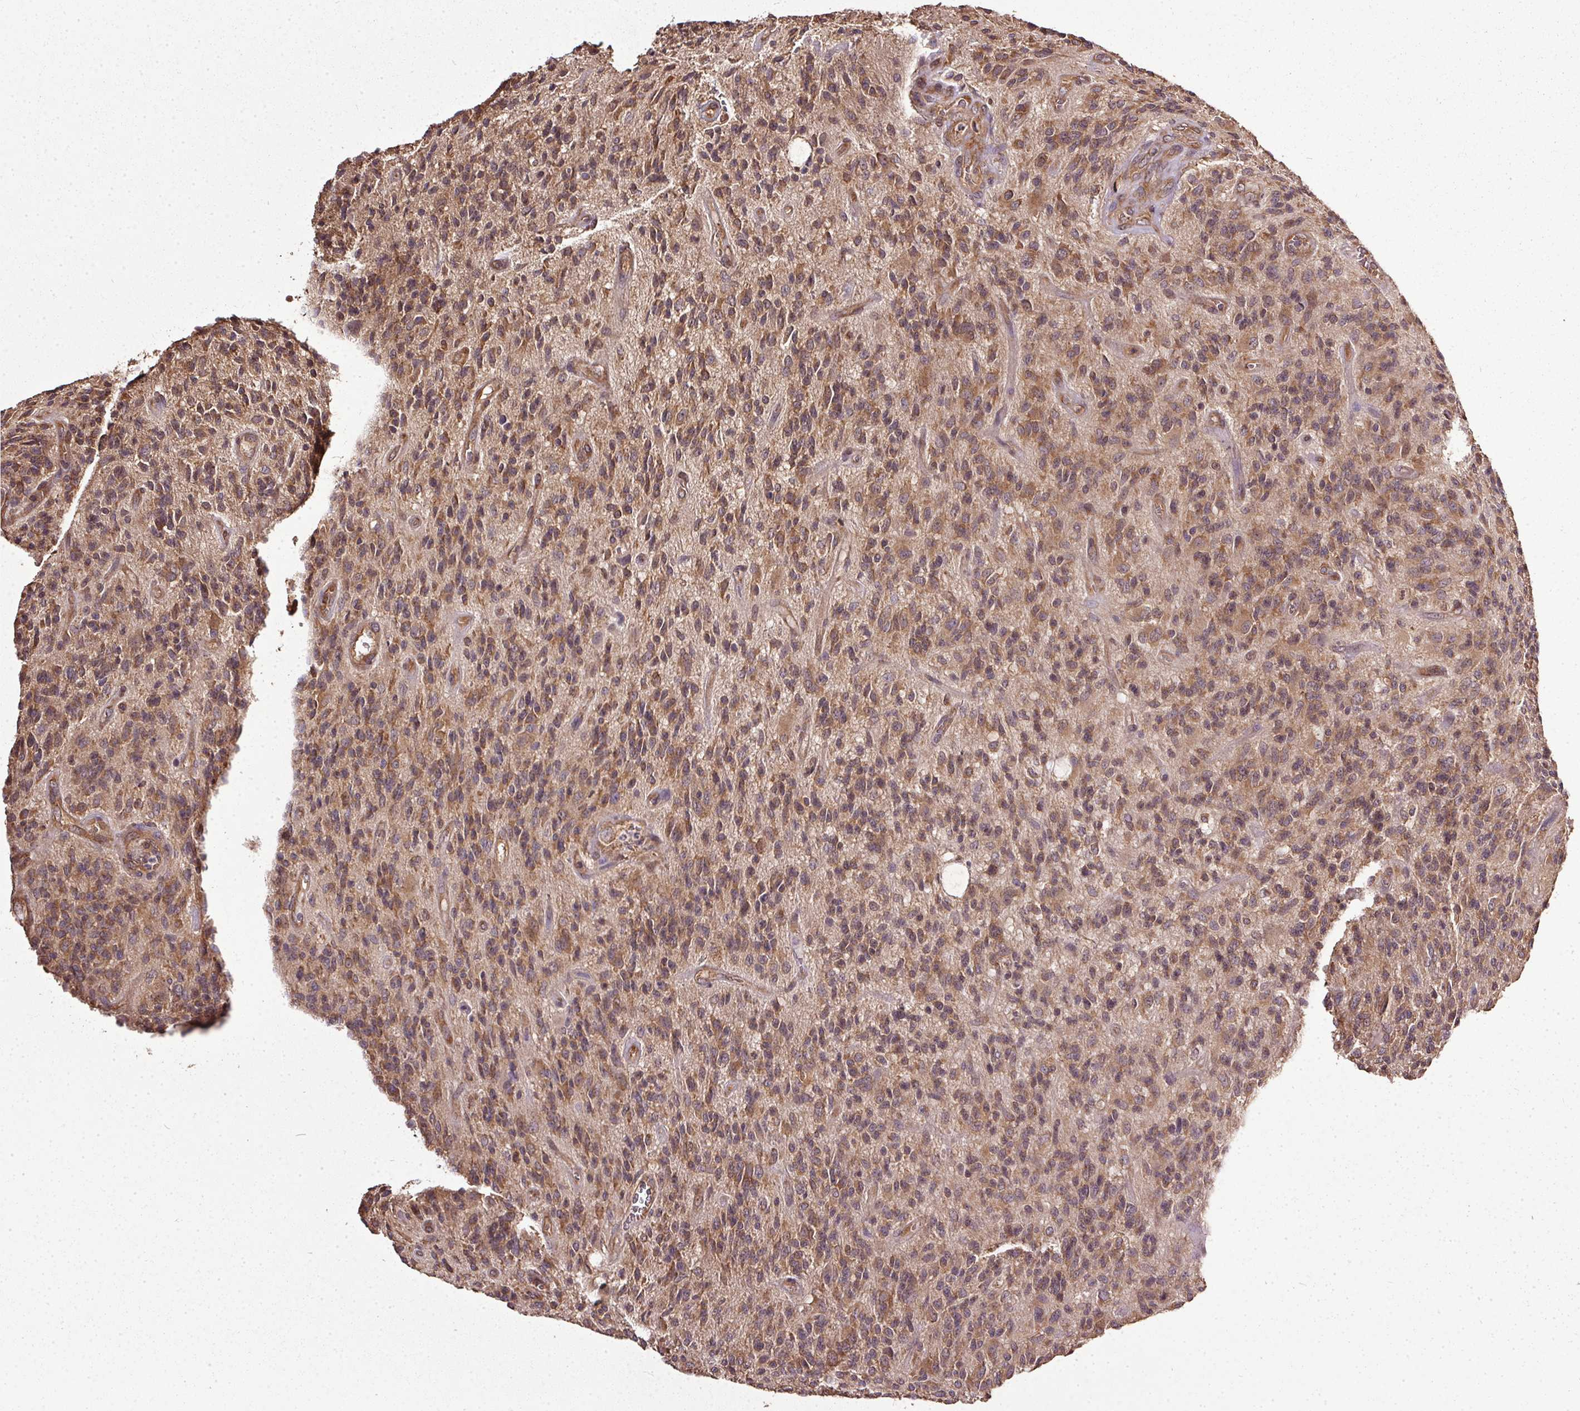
{"staining": {"intensity": "moderate", "quantity": ">75%", "location": "cytoplasmic/membranous"}, "tissue": "glioma", "cell_type": "Tumor cells", "image_type": "cancer", "snomed": [{"axis": "morphology", "description": "Glioma, malignant, High grade"}, {"axis": "topography", "description": "Brain"}], "caption": "Protein expression analysis of human malignant high-grade glioma reveals moderate cytoplasmic/membranous expression in about >75% of tumor cells.", "gene": "EIF2S1", "patient": {"sex": "male", "age": 76}}